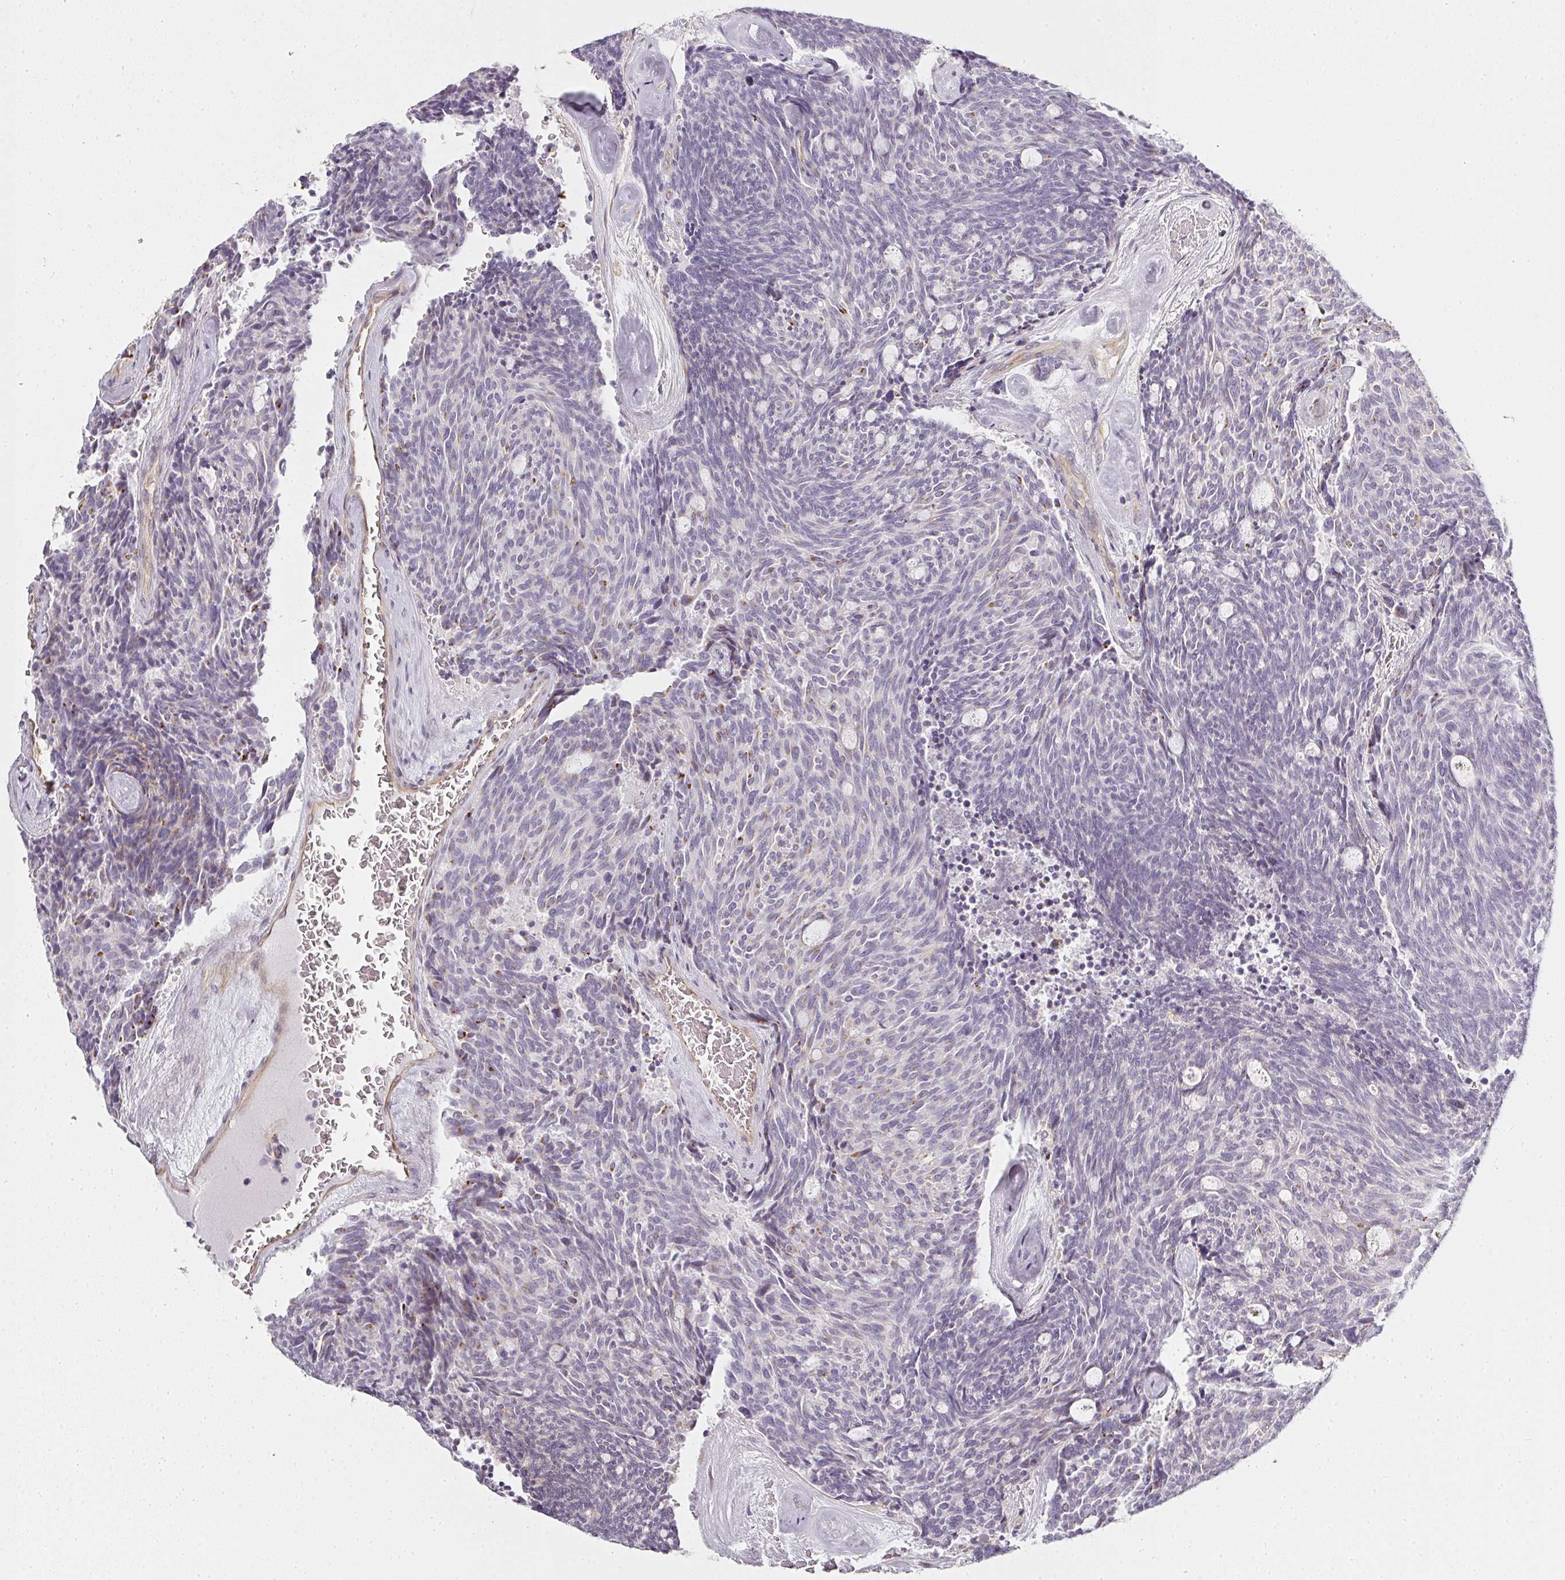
{"staining": {"intensity": "negative", "quantity": "none", "location": "none"}, "tissue": "carcinoid", "cell_type": "Tumor cells", "image_type": "cancer", "snomed": [{"axis": "morphology", "description": "Carcinoid, malignant, NOS"}, {"axis": "topography", "description": "Pancreas"}], "caption": "Malignant carcinoid was stained to show a protein in brown. There is no significant expression in tumor cells.", "gene": "ATP8B2", "patient": {"sex": "female", "age": 54}}